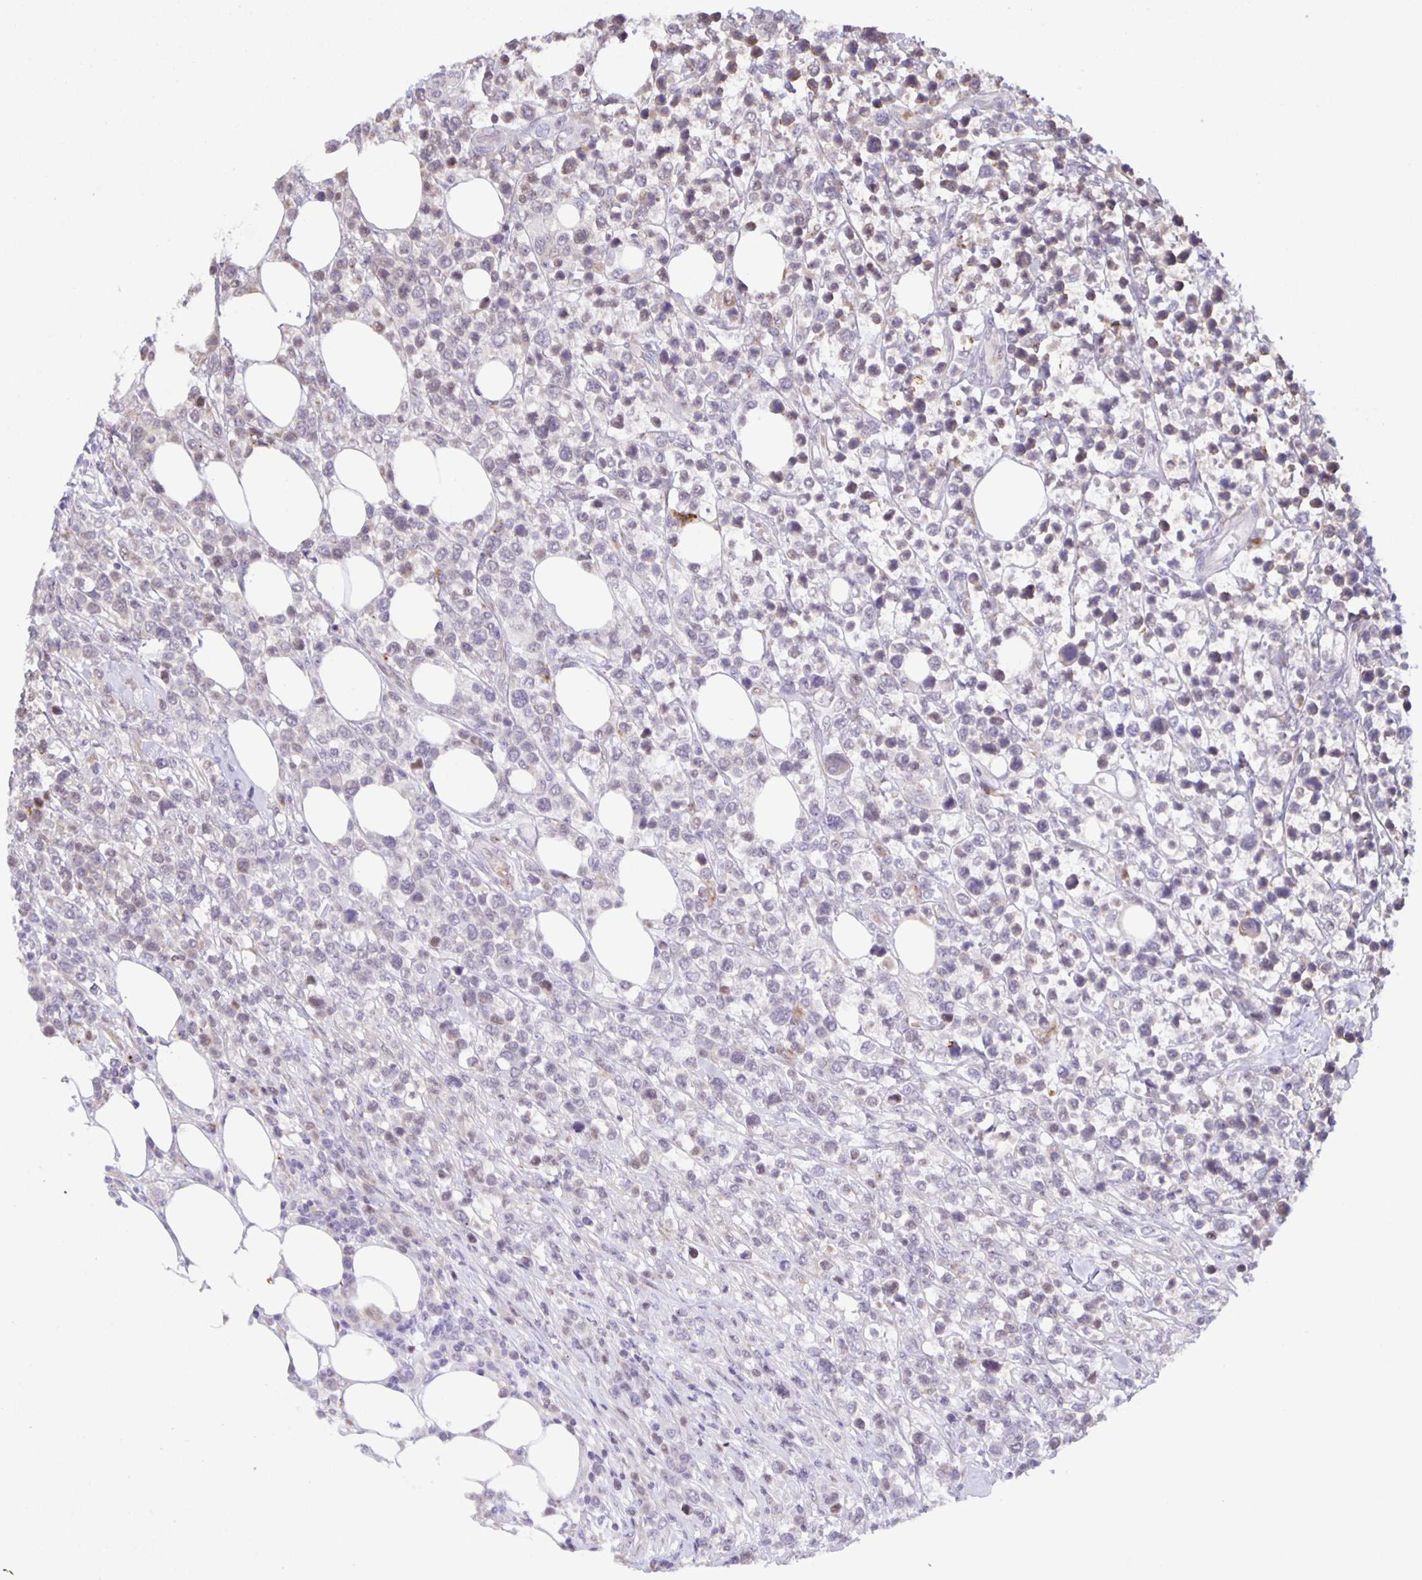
{"staining": {"intensity": "negative", "quantity": "none", "location": "none"}, "tissue": "lymphoma", "cell_type": "Tumor cells", "image_type": "cancer", "snomed": [{"axis": "morphology", "description": "Malignant lymphoma, non-Hodgkin's type, High grade"}, {"axis": "topography", "description": "Soft tissue"}], "caption": "Immunohistochemistry micrograph of human lymphoma stained for a protein (brown), which demonstrates no positivity in tumor cells.", "gene": "MAPK12", "patient": {"sex": "female", "age": 56}}